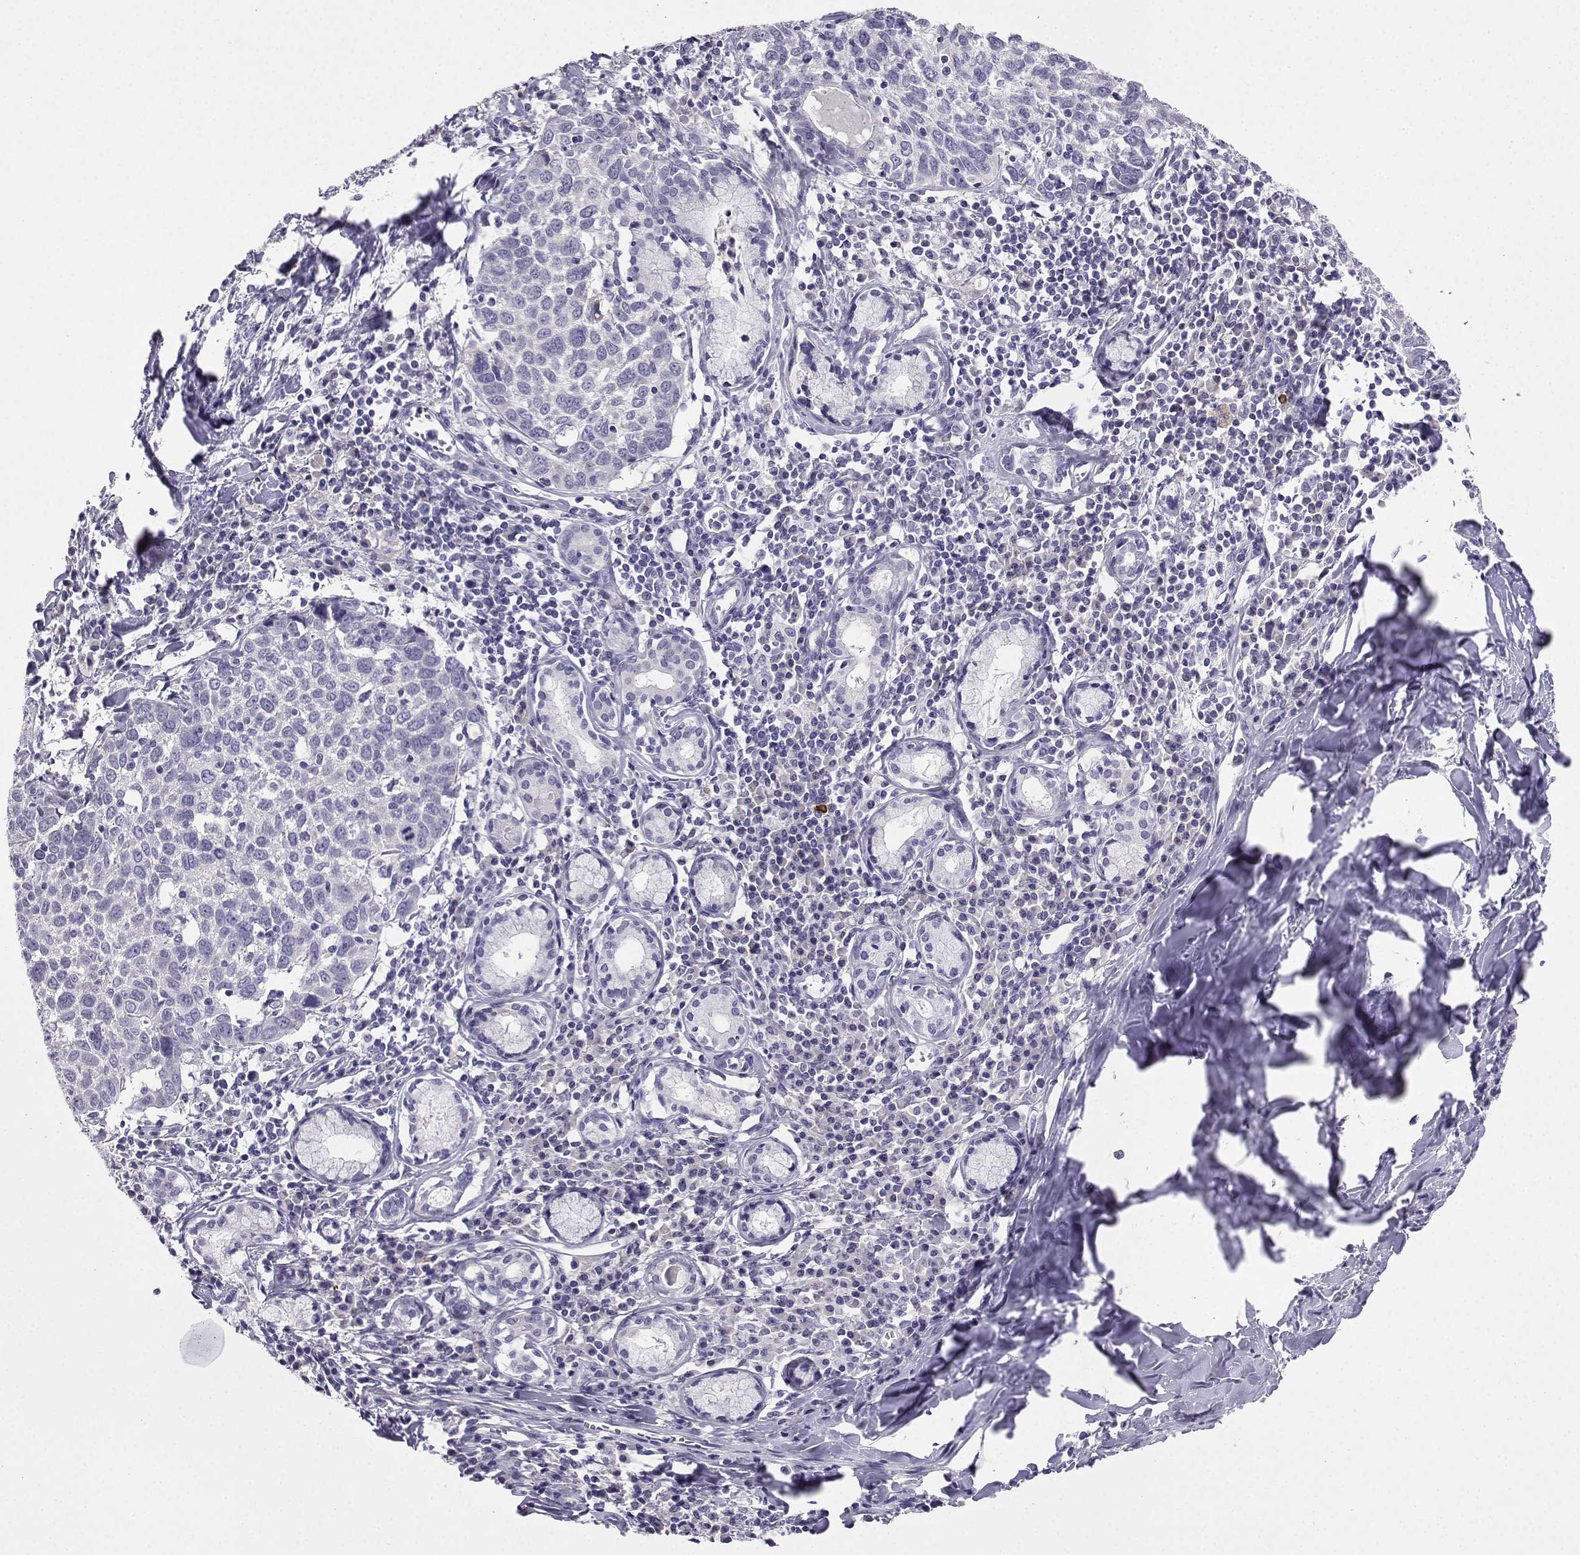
{"staining": {"intensity": "negative", "quantity": "none", "location": "none"}, "tissue": "lung cancer", "cell_type": "Tumor cells", "image_type": "cancer", "snomed": [{"axis": "morphology", "description": "Squamous cell carcinoma, NOS"}, {"axis": "topography", "description": "Lung"}], "caption": "A micrograph of human lung cancer is negative for staining in tumor cells.", "gene": "LINGO1", "patient": {"sex": "male", "age": 57}}